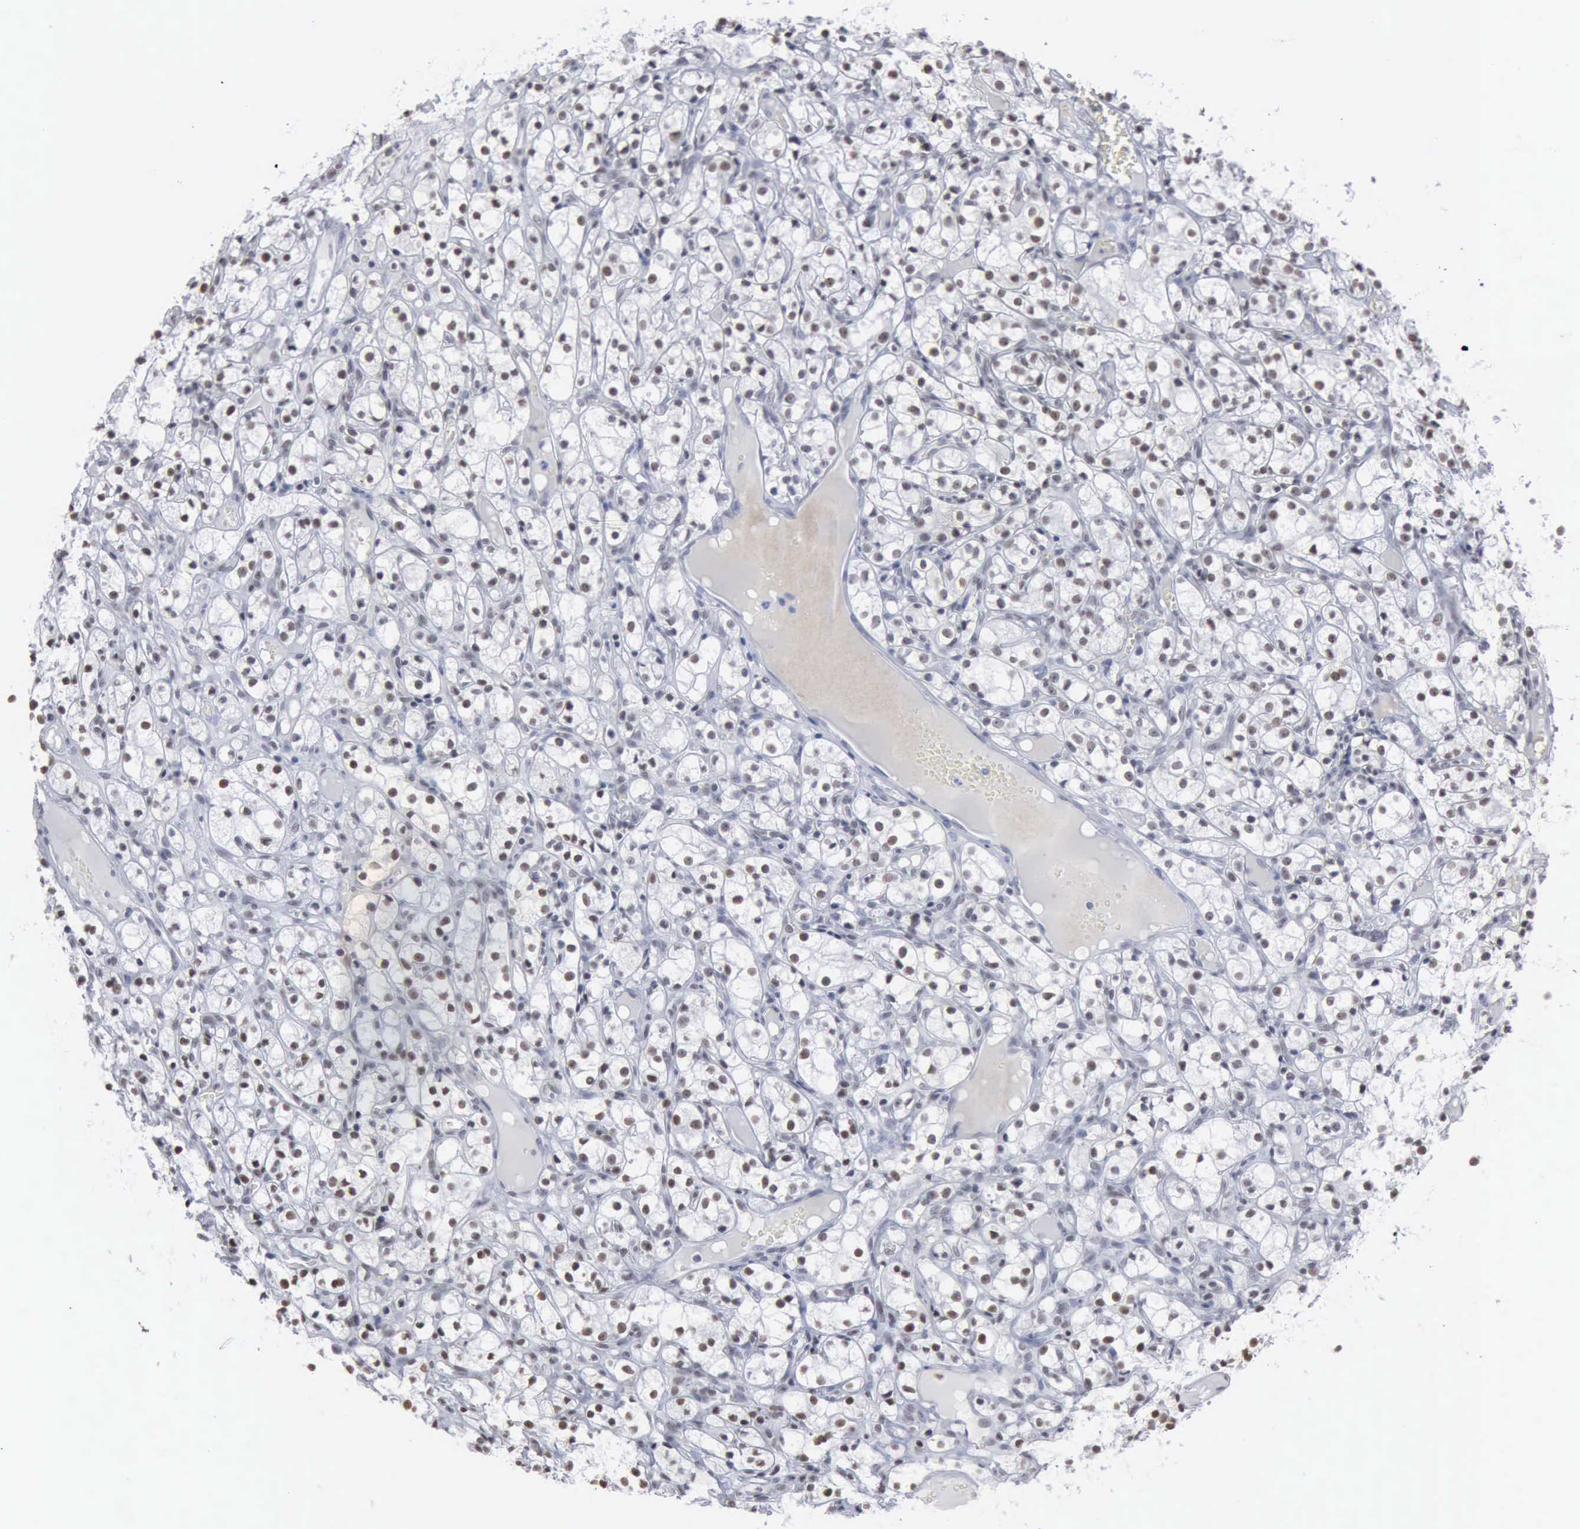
{"staining": {"intensity": "negative", "quantity": "none", "location": "none"}, "tissue": "renal cancer", "cell_type": "Tumor cells", "image_type": "cancer", "snomed": [{"axis": "morphology", "description": "Adenocarcinoma, NOS"}, {"axis": "topography", "description": "Kidney"}], "caption": "Immunohistochemistry histopathology image of human adenocarcinoma (renal) stained for a protein (brown), which reveals no staining in tumor cells.", "gene": "XPA", "patient": {"sex": "male", "age": 61}}